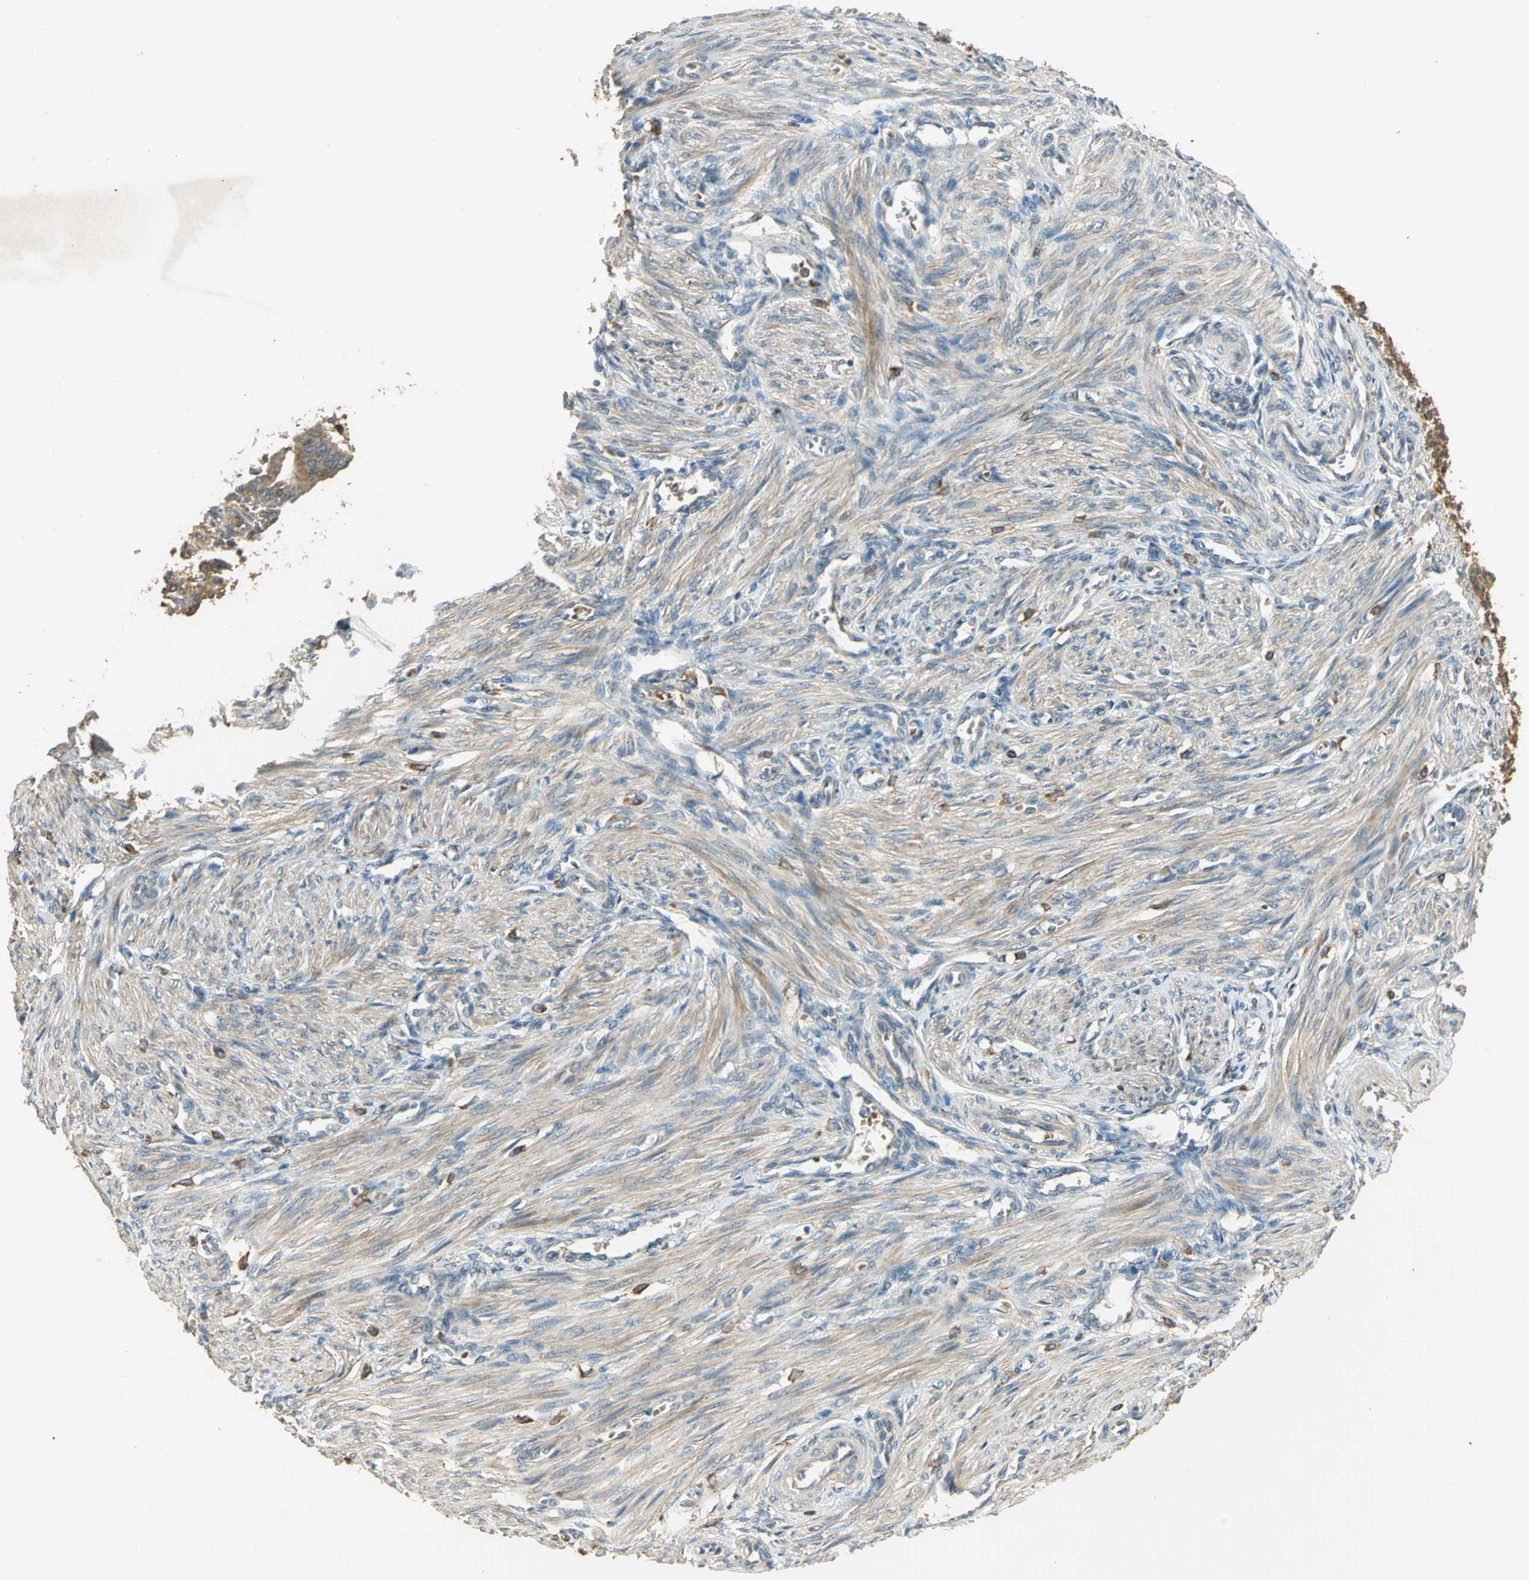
{"staining": {"intensity": "weak", "quantity": ">75%", "location": "cytoplasmic/membranous"}, "tissue": "endometrium", "cell_type": "Cells in endometrial stroma", "image_type": "normal", "snomed": [{"axis": "morphology", "description": "Normal tissue, NOS"}, {"axis": "topography", "description": "Endometrium"}], "caption": "Cells in endometrial stroma exhibit low levels of weak cytoplasmic/membranous positivity in about >75% of cells in normal endometrium.", "gene": "KEAP1", "patient": {"sex": "female", "age": 27}}